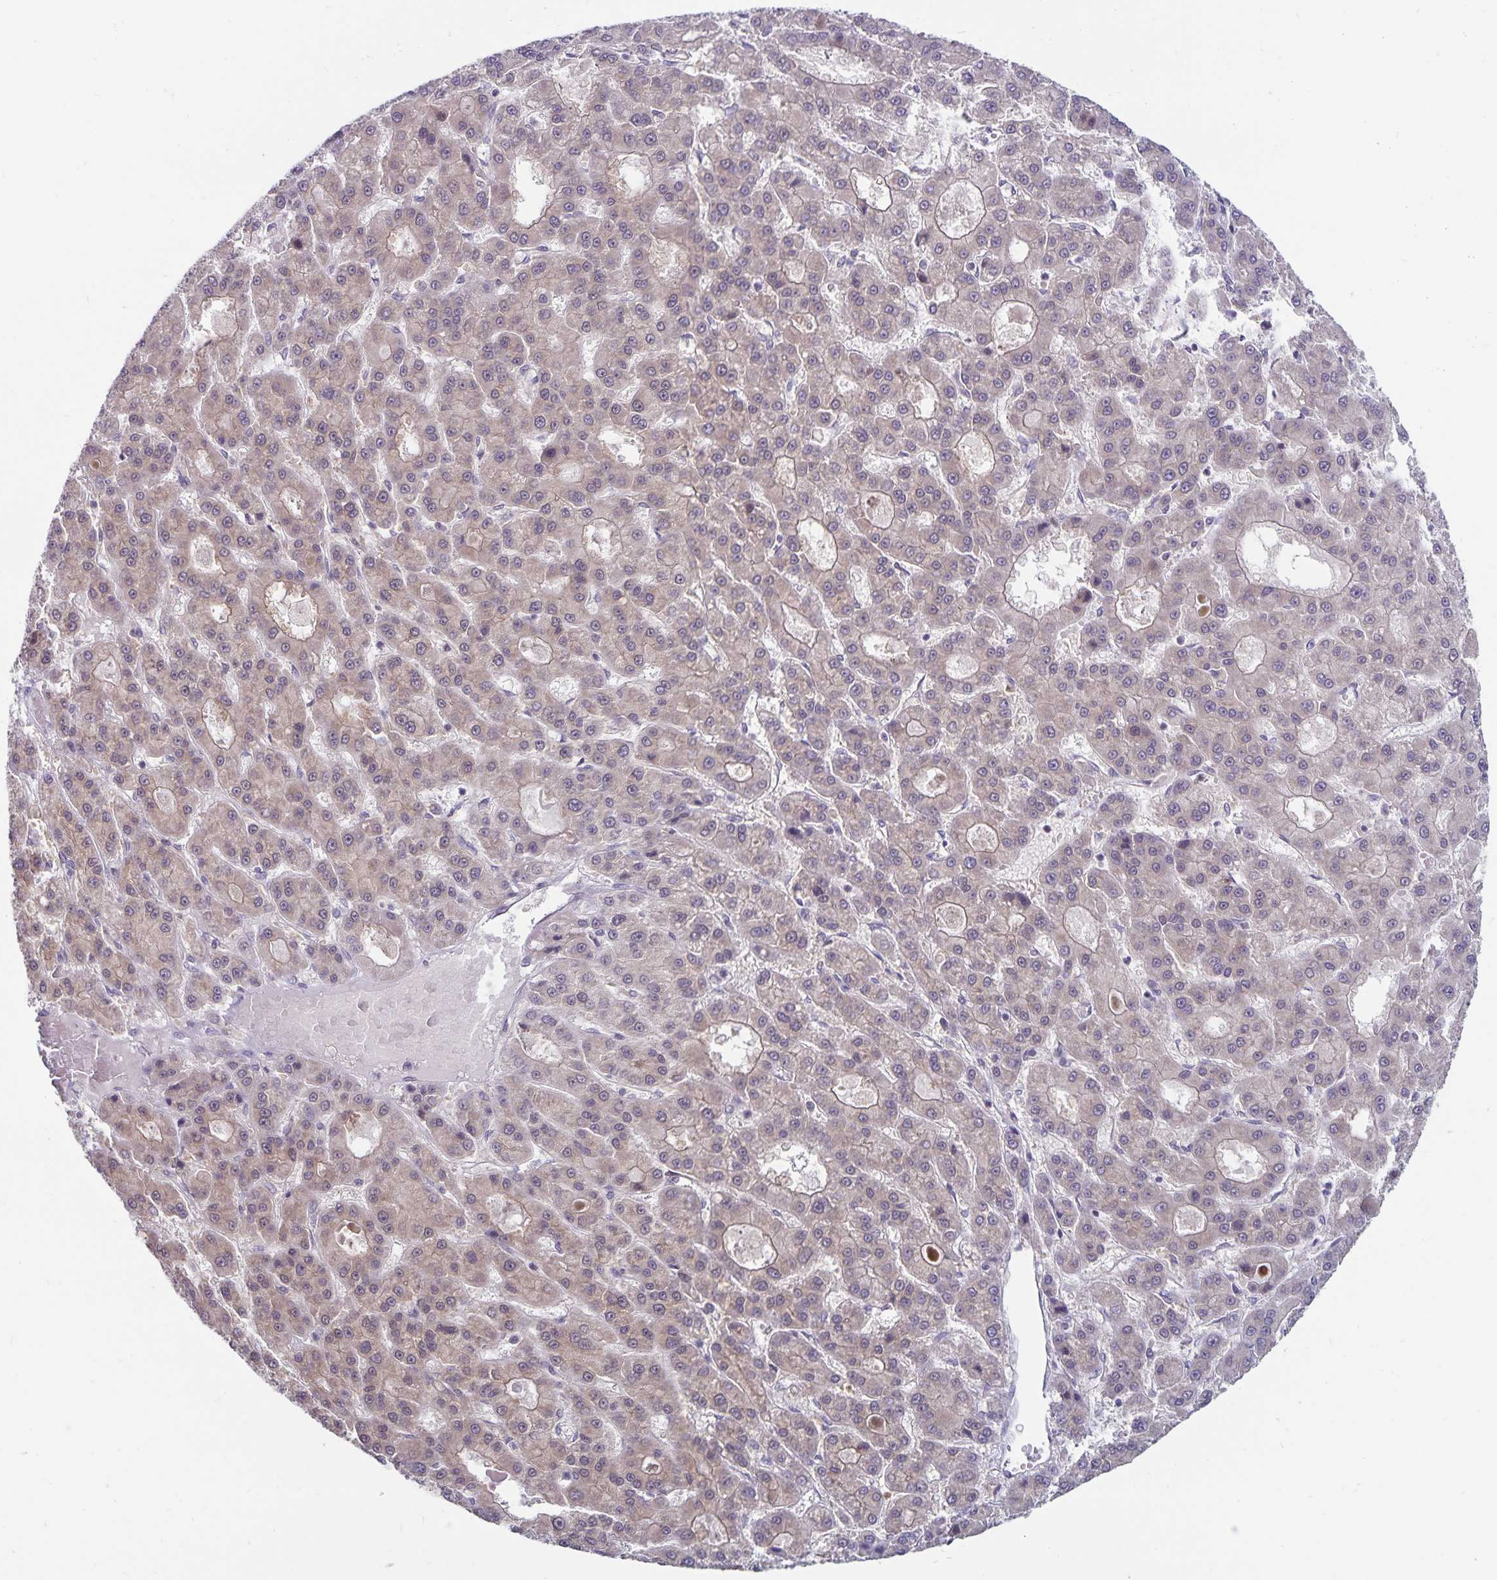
{"staining": {"intensity": "negative", "quantity": "none", "location": "none"}, "tissue": "liver cancer", "cell_type": "Tumor cells", "image_type": "cancer", "snomed": [{"axis": "morphology", "description": "Carcinoma, Hepatocellular, NOS"}, {"axis": "topography", "description": "Liver"}], "caption": "IHC histopathology image of neoplastic tissue: human liver cancer (hepatocellular carcinoma) stained with DAB (3,3'-diaminobenzidine) exhibits no significant protein staining in tumor cells.", "gene": "EXOC6B", "patient": {"sex": "male", "age": 70}}